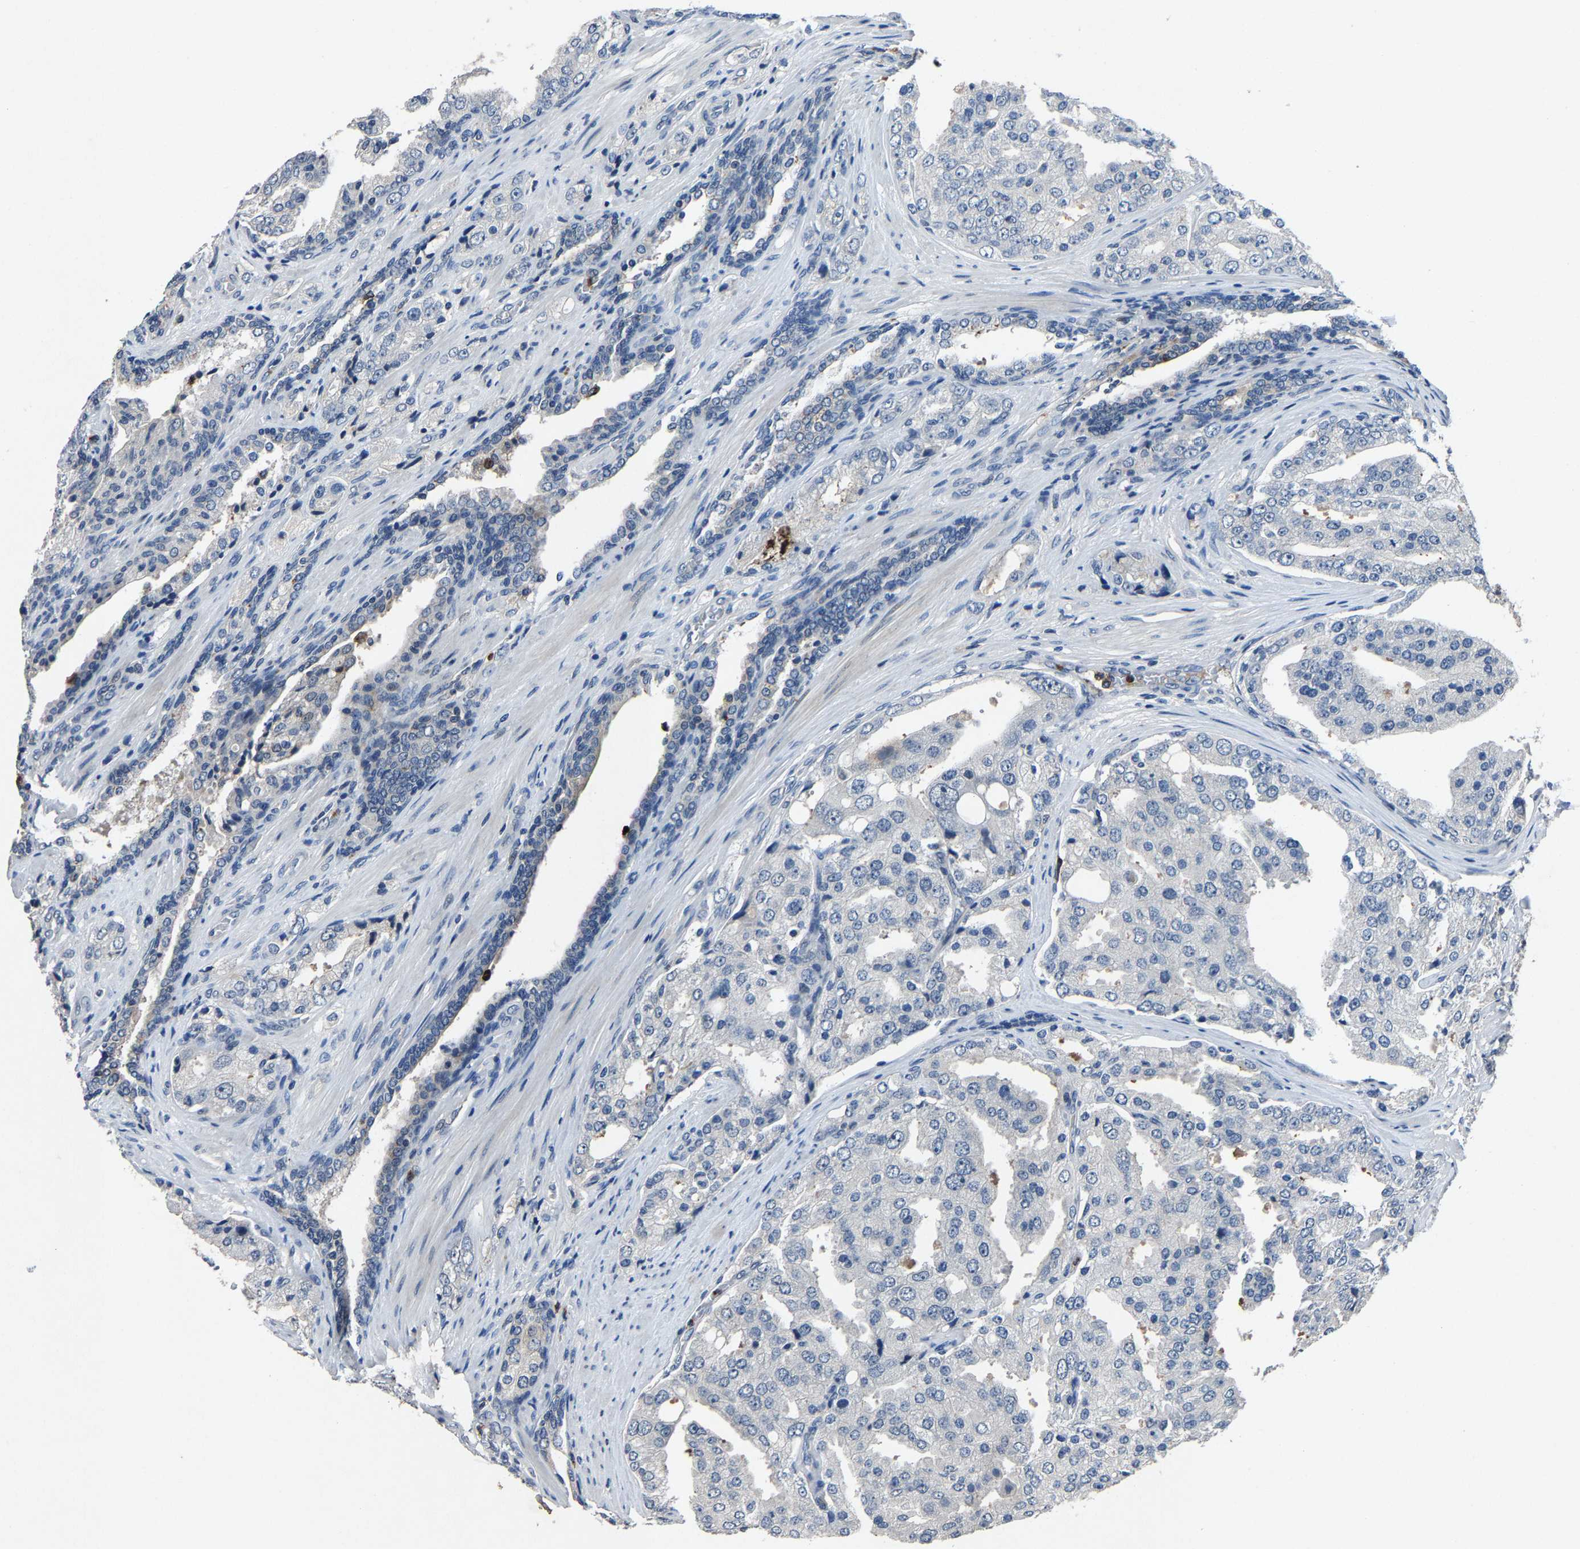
{"staining": {"intensity": "negative", "quantity": "none", "location": "none"}, "tissue": "prostate cancer", "cell_type": "Tumor cells", "image_type": "cancer", "snomed": [{"axis": "morphology", "description": "Adenocarcinoma, High grade"}, {"axis": "topography", "description": "Prostate"}], "caption": "Prostate adenocarcinoma (high-grade) stained for a protein using immunohistochemistry (IHC) shows no staining tumor cells.", "gene": "PCNX2", "patient": {"sex": "male", "age": 50}}